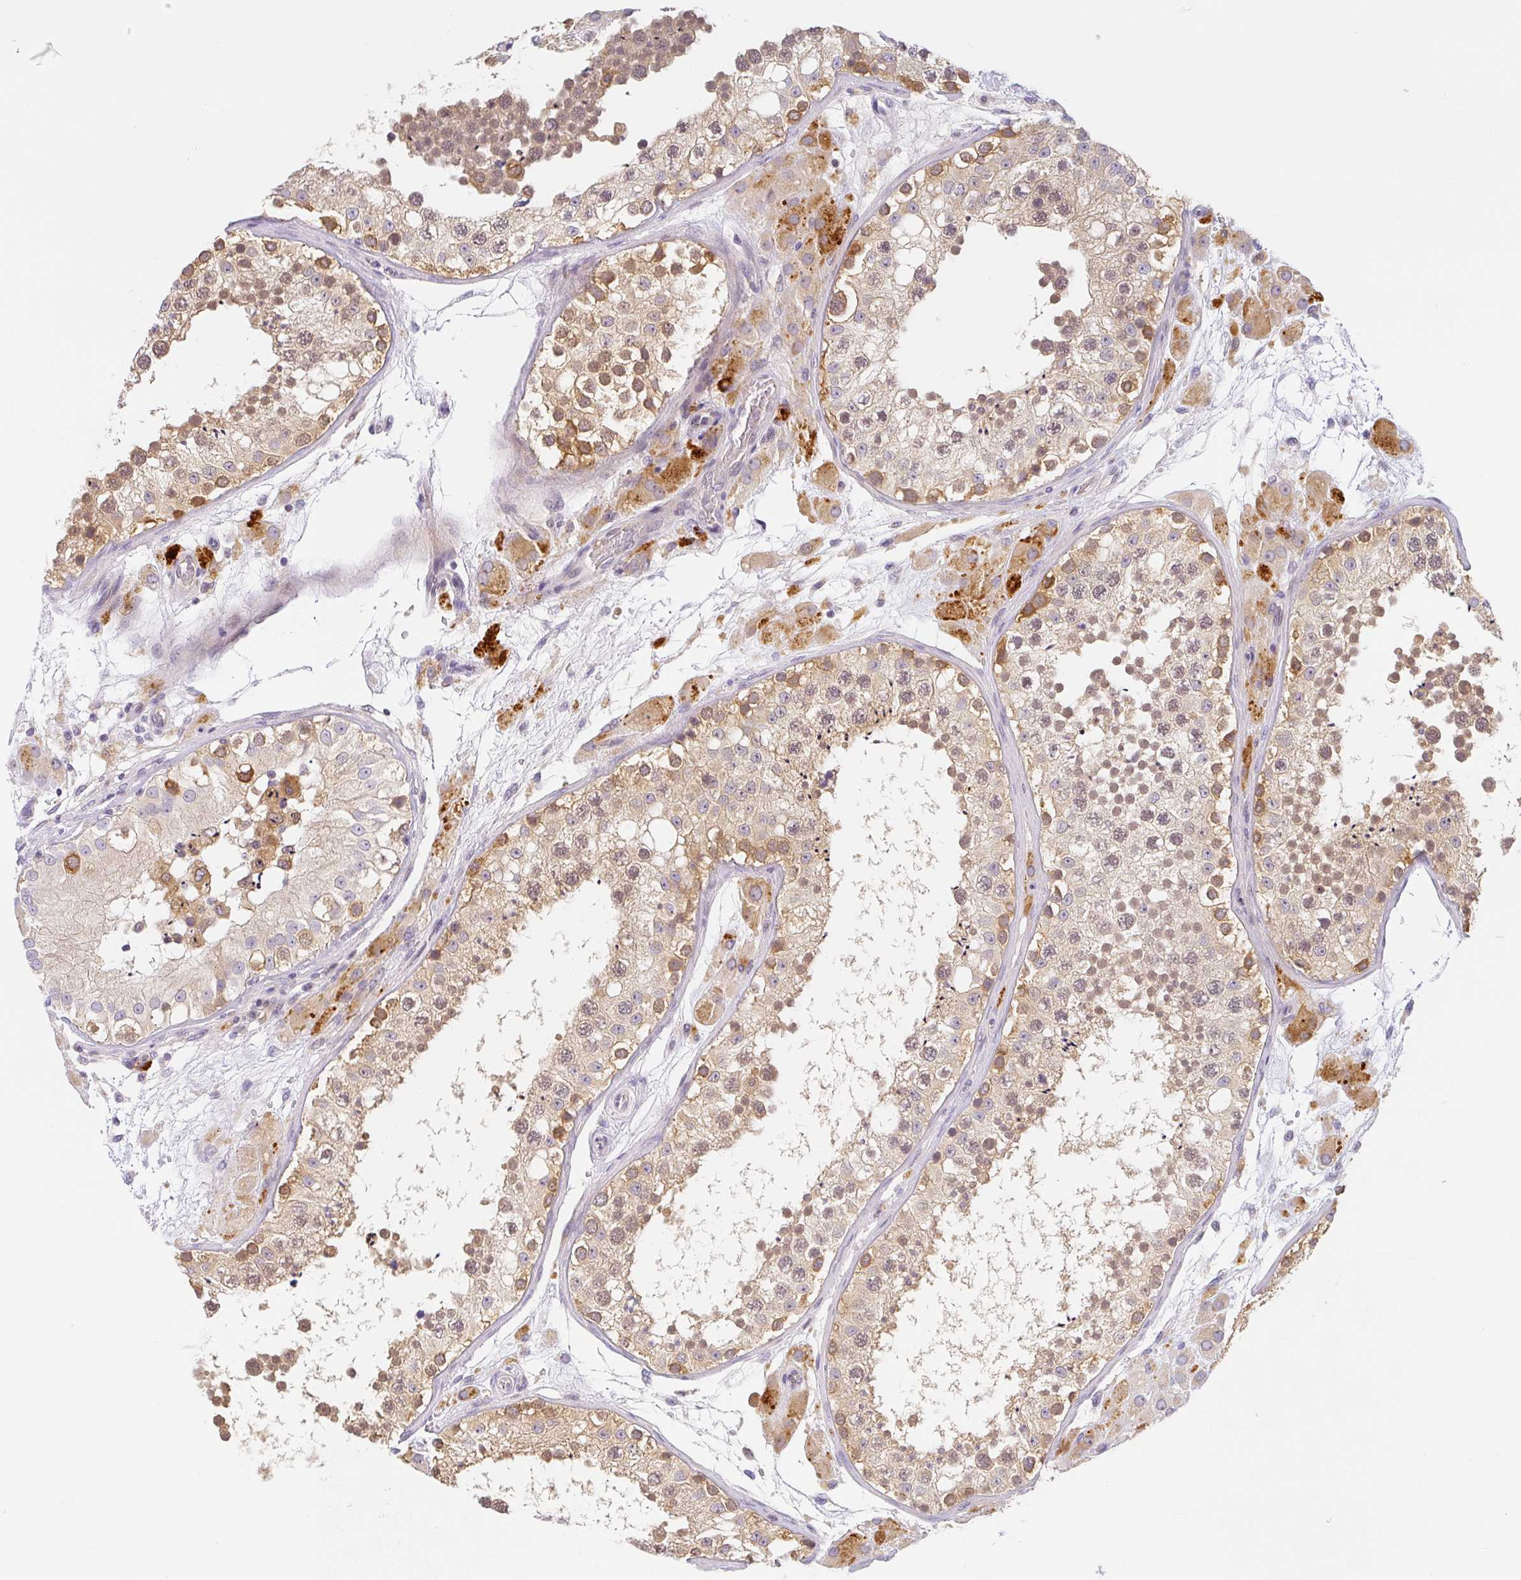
{"staining": {"intensity": "moderate", "quantity": "25%-75%", "location": "cytoplasmic/membranous,nuclear"}, "tissue": "testis", "cell_type": "Cells in seminiferous ducts", "image_type": "normal", "snomed": [{"axis": "morphology", "description": "Normal tissue, NOS"}, {"axis": "topography", "description": "Testis"}], "caption": "A micrograph of human testis stained for a protein displays moderate cytoplasmic/membranous,nuclear brown staining in cells in seminiferous ducts.", "gene": "TMEM86A", "patient": {"sex": "male", "age": 26}}